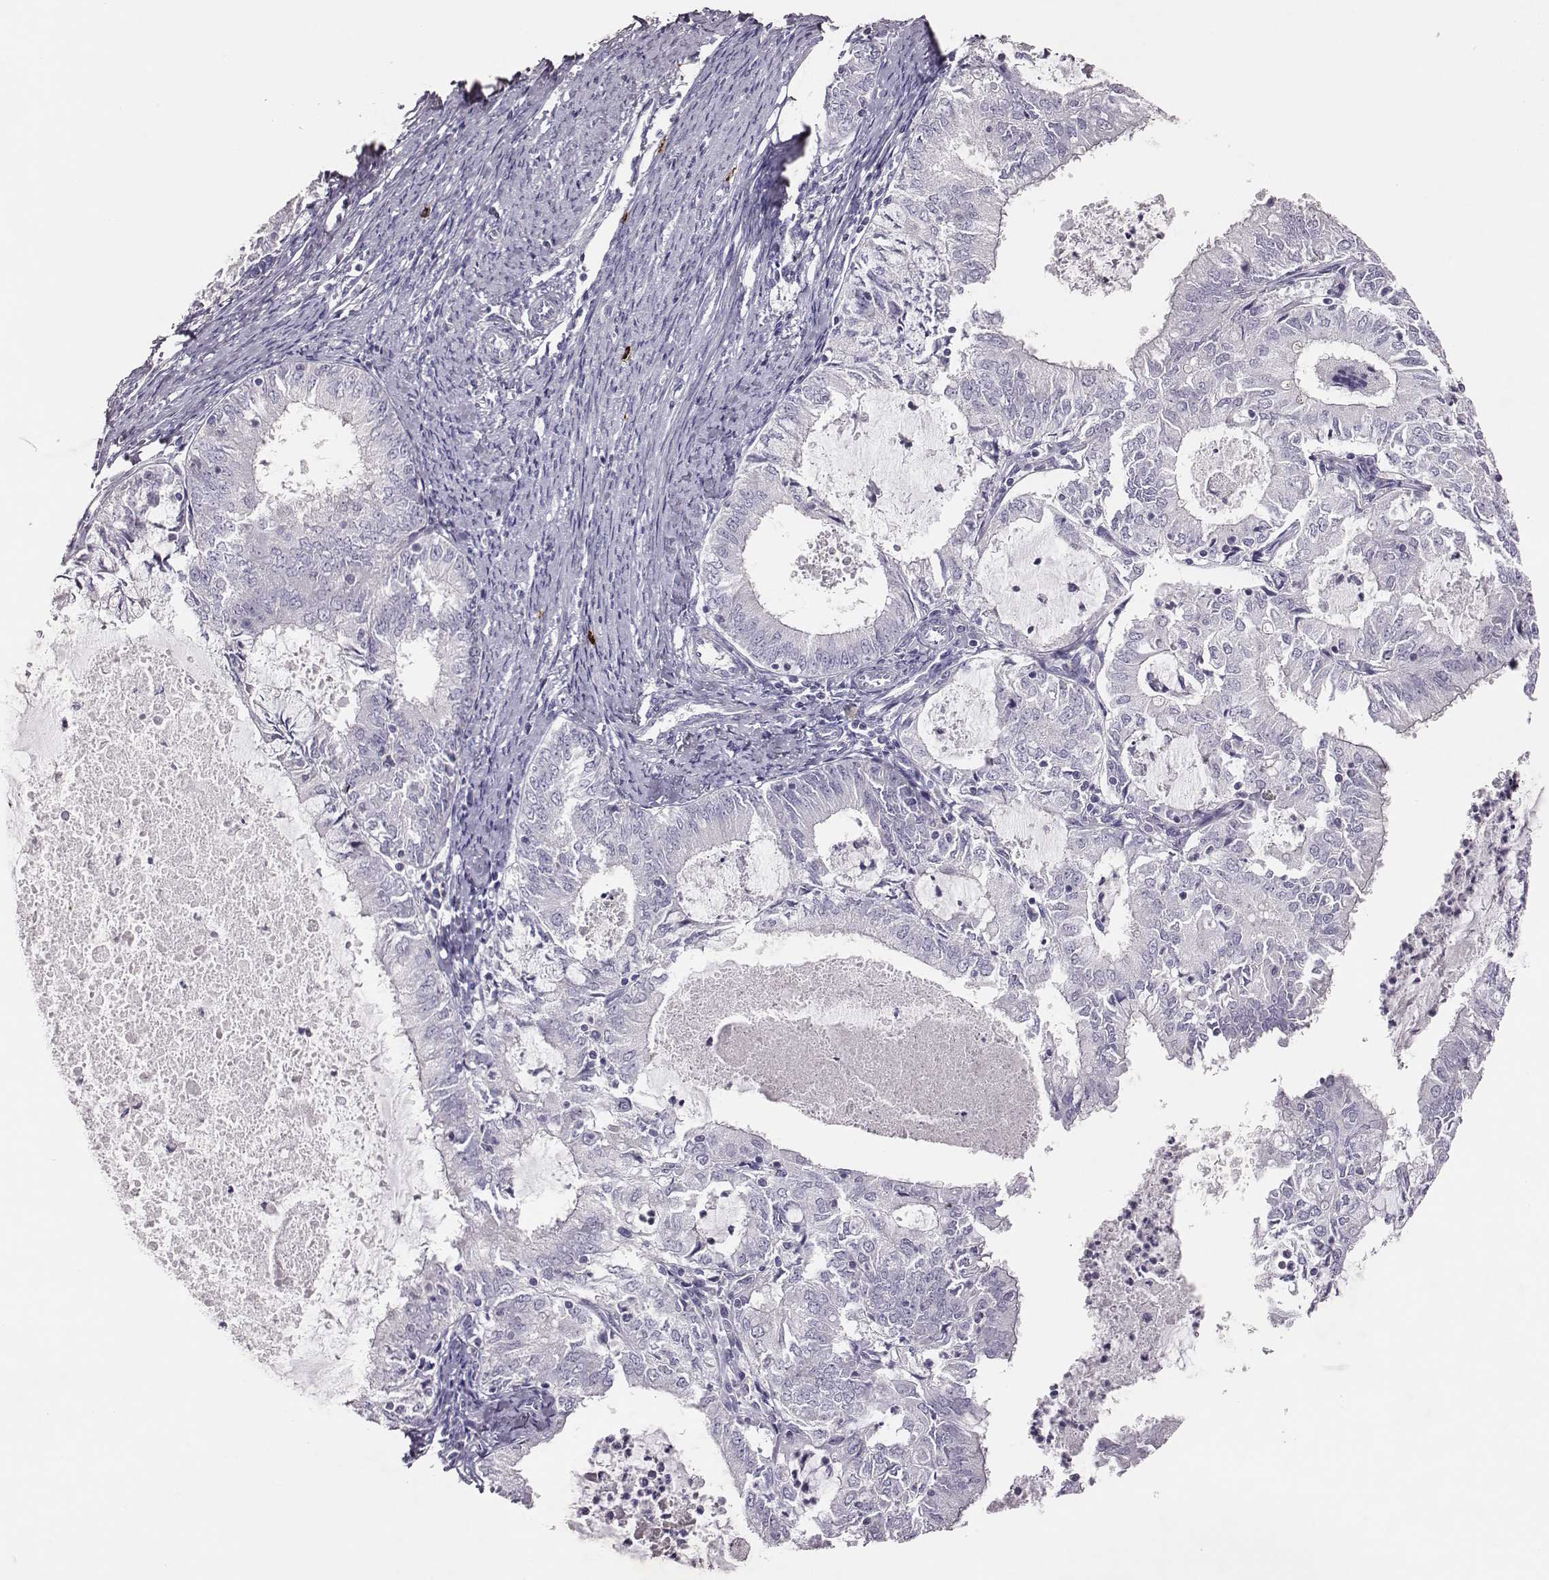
{"staining": {"intensity": "negative", "quantity": "none", "location": "none"}, "tissue": "endometrial cancer", "cell_type": "Tumor cells", "image_type": "cancer", "snomed": [{"axis": "morphology", "description": "Adenocarcinoma, NOS"}, {"axis": "topography", "description": "Endometrium"}], "caption": "IHC of endometrial cancer (adenocarcinoma) reveals no expression in tumor cells.", "gene": "P2RY10", "patient": {"sex": "female", "age": 57}}